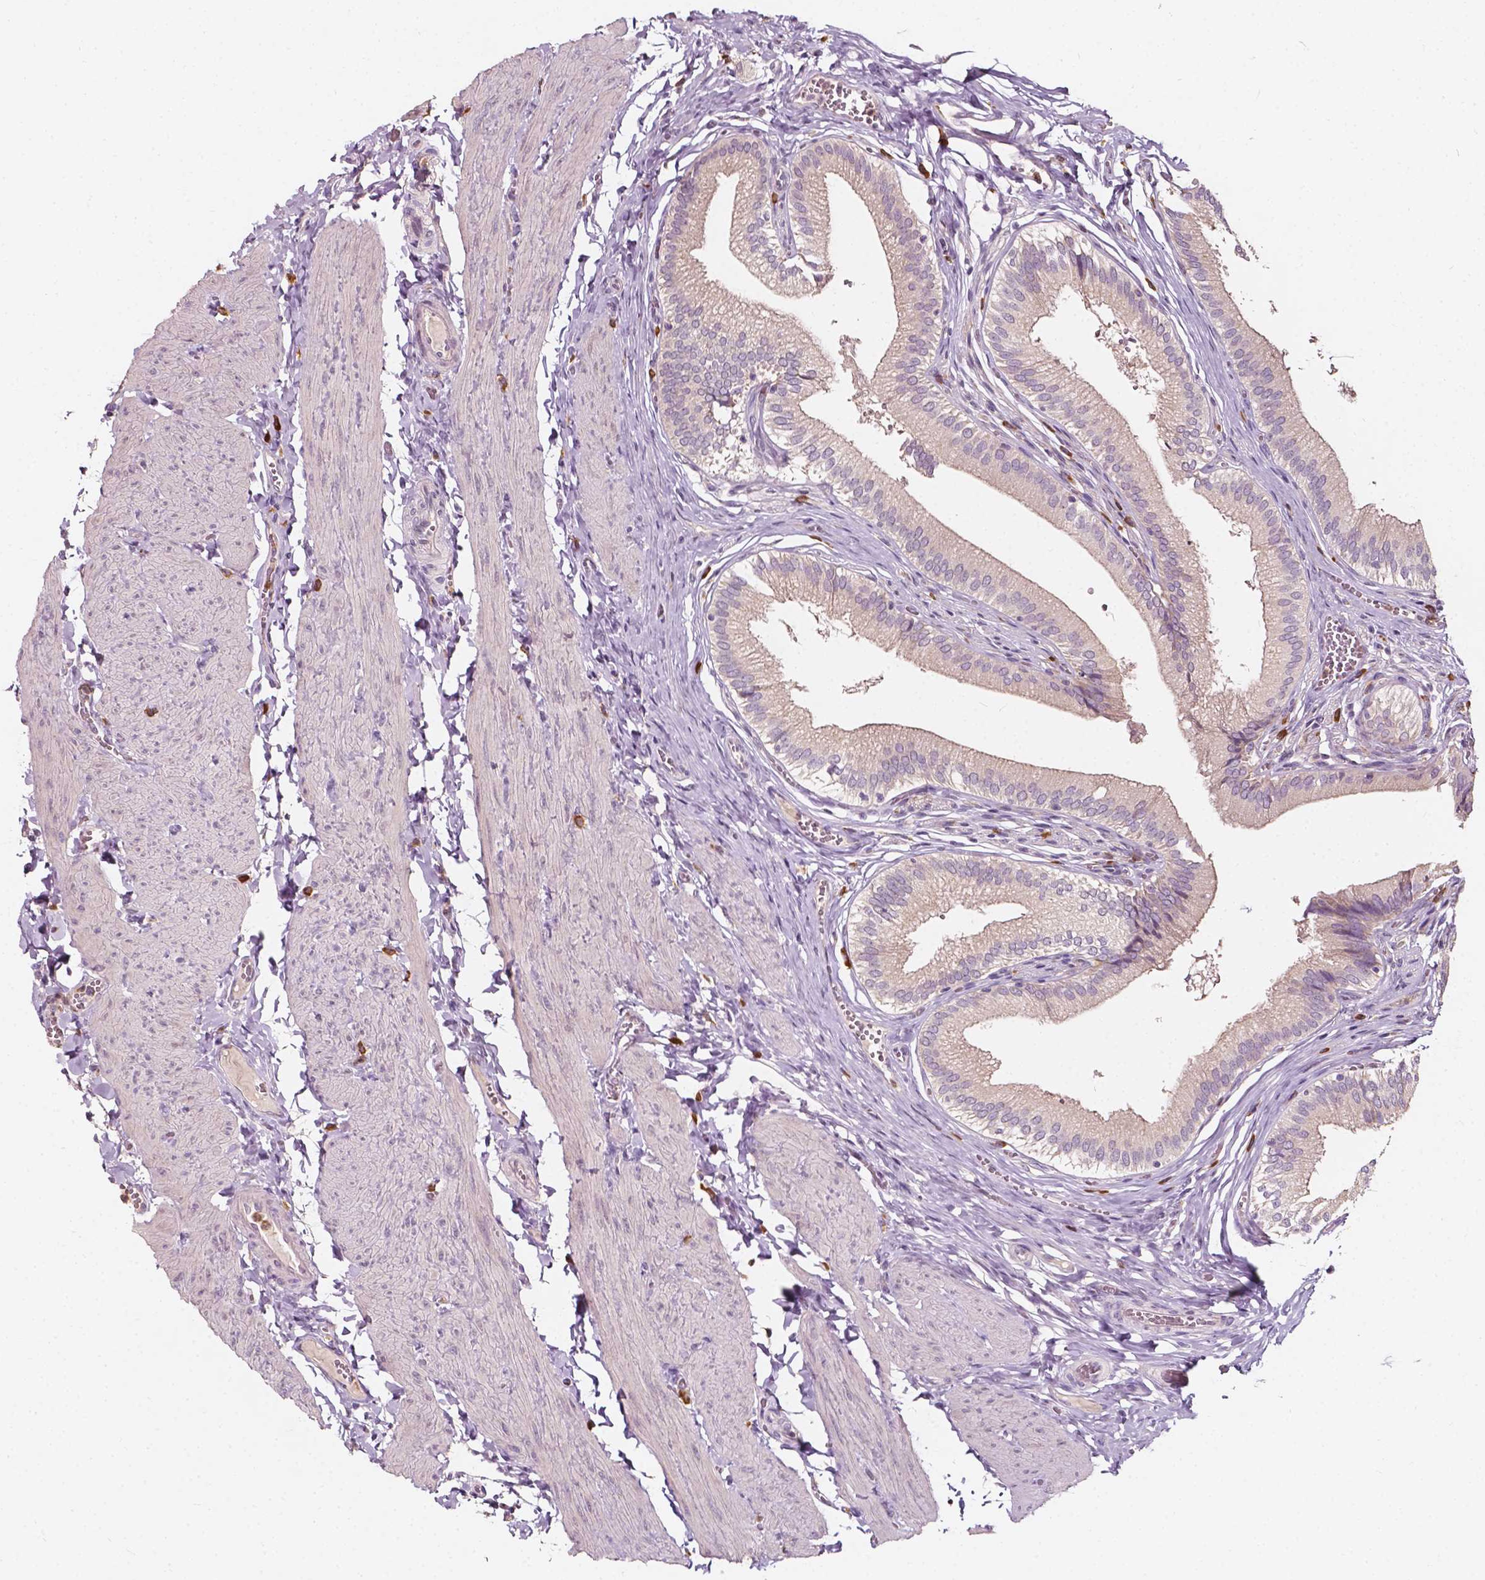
{"staining": {"intensity": "weak", "quantity": "25%-75%", "location": "cytoplasmic/membranous"}, "tissue": "gallbladder", "cell_type": "Glandular cells", "image_type": "normal", "snomed": [{"axis": "morphology", "description": "Normal tissue, NOS"}, {"axis": "topography", "description": "Gallbladder"}, {"axis": "topography", "description": "Peripheral nerve tissue"}], "caption": "The image displays a brown stain indicating the presence of a protein in the cytoplasmic/membranous of glandular cells in gallbladder.", "gene": "NPC1L1", "patient": {"sex": "male", "age": 17}}